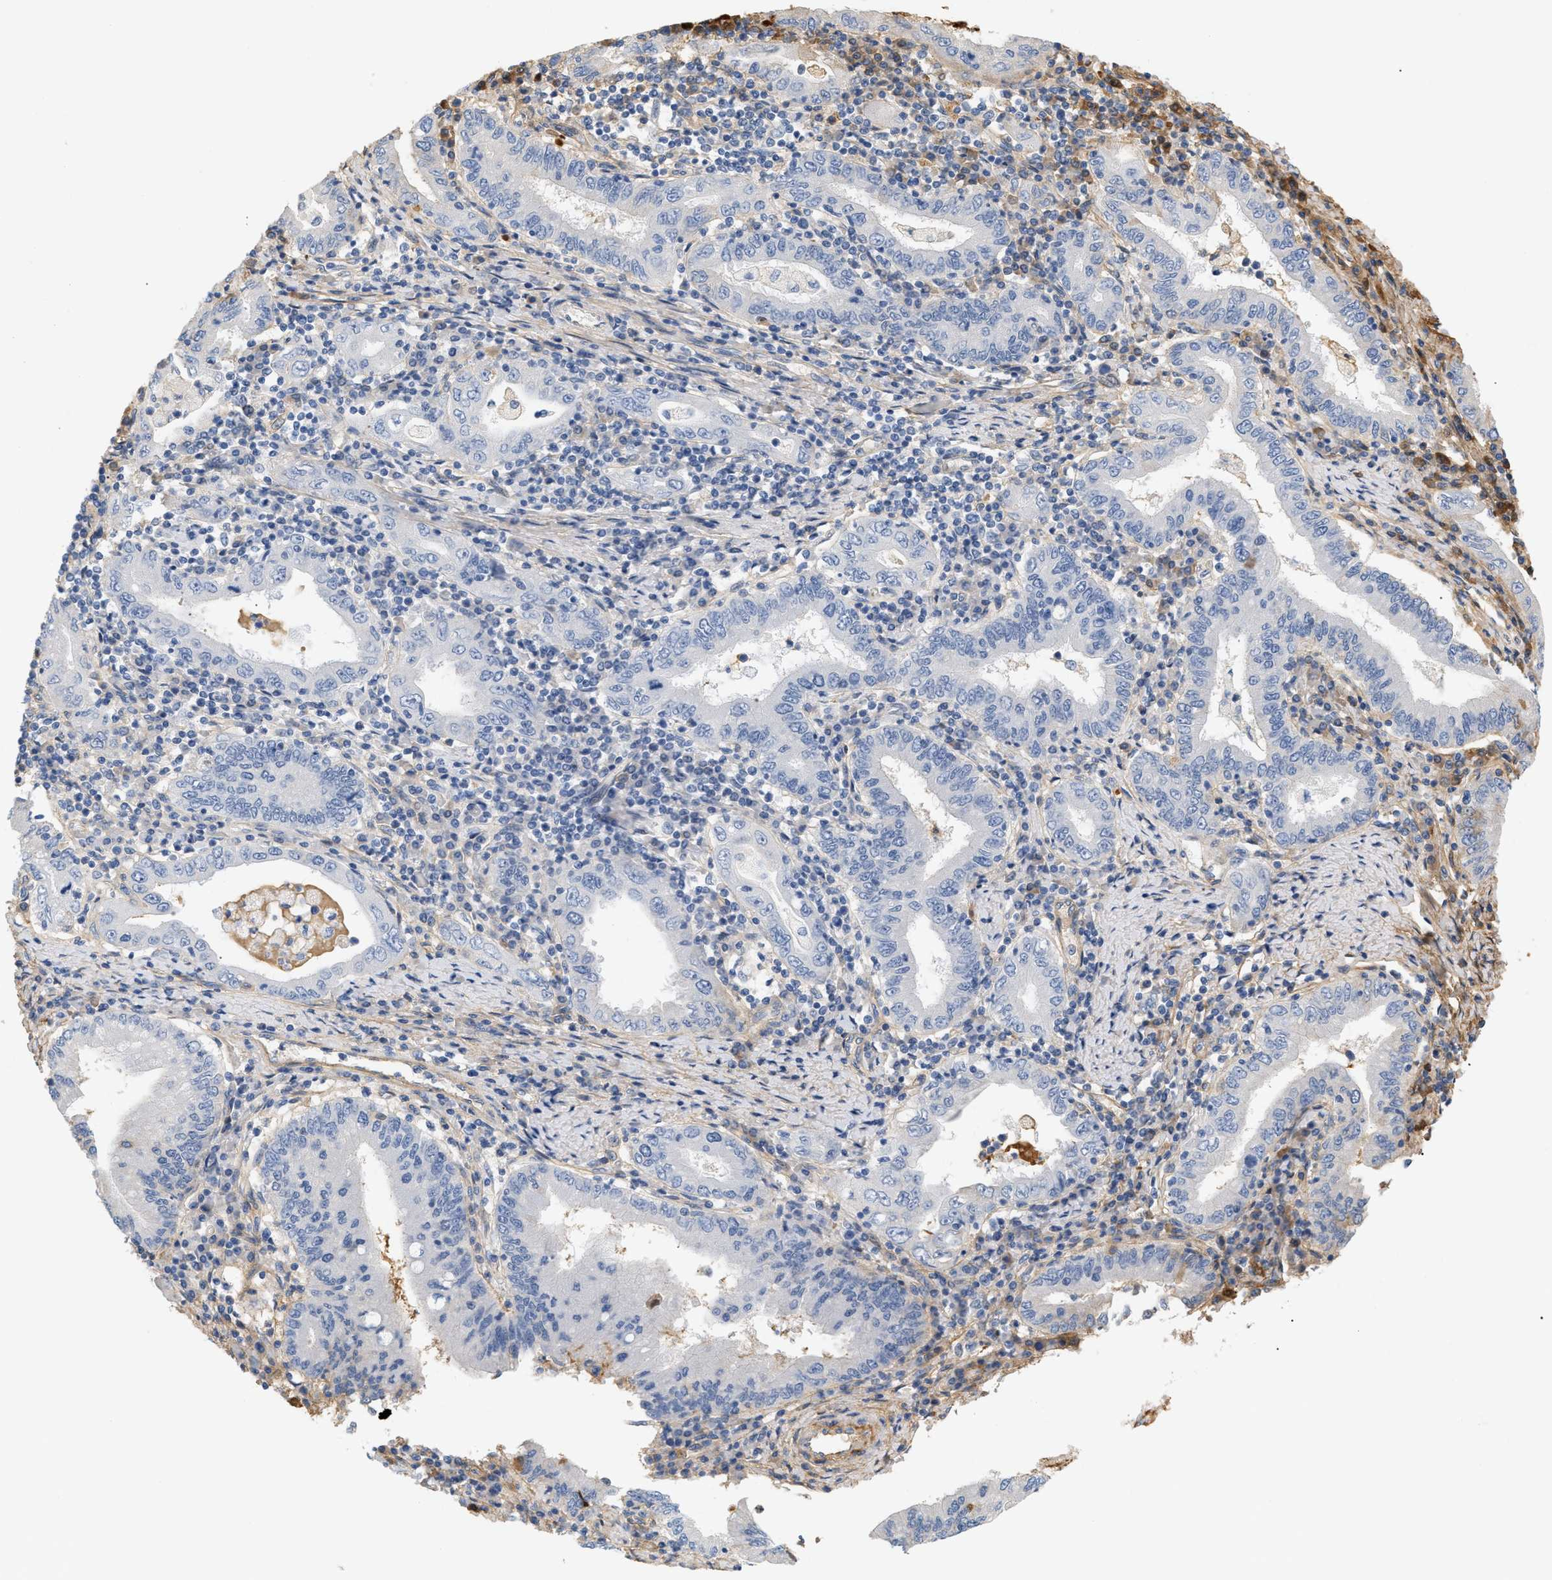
{"staining": {"intensity": "negative", "quantity": "none", "location": "none"}, "tissue": "stomach cancer", "cell_type": "Tumor cells", "image_type": "cancer", "snomed": [{"axis": "morphology", "description": "Normal tissue, NOS"}, {"axis": "morphology", "description": "Adenocarcinoma, NOS"}, {"axis": "topography", "description": "Esophagus"}, {"axis": "topography", "description": "Stomach, upper"}, {"axis": "topography", "description": "Peripheral nerve tissue"}], "caption": "DAB immunohistochemical staining of human stomach cancer shows no significant staining in tumor cells.", "gene": "CFH", "patient": {"sex": "male", "age": 62}}